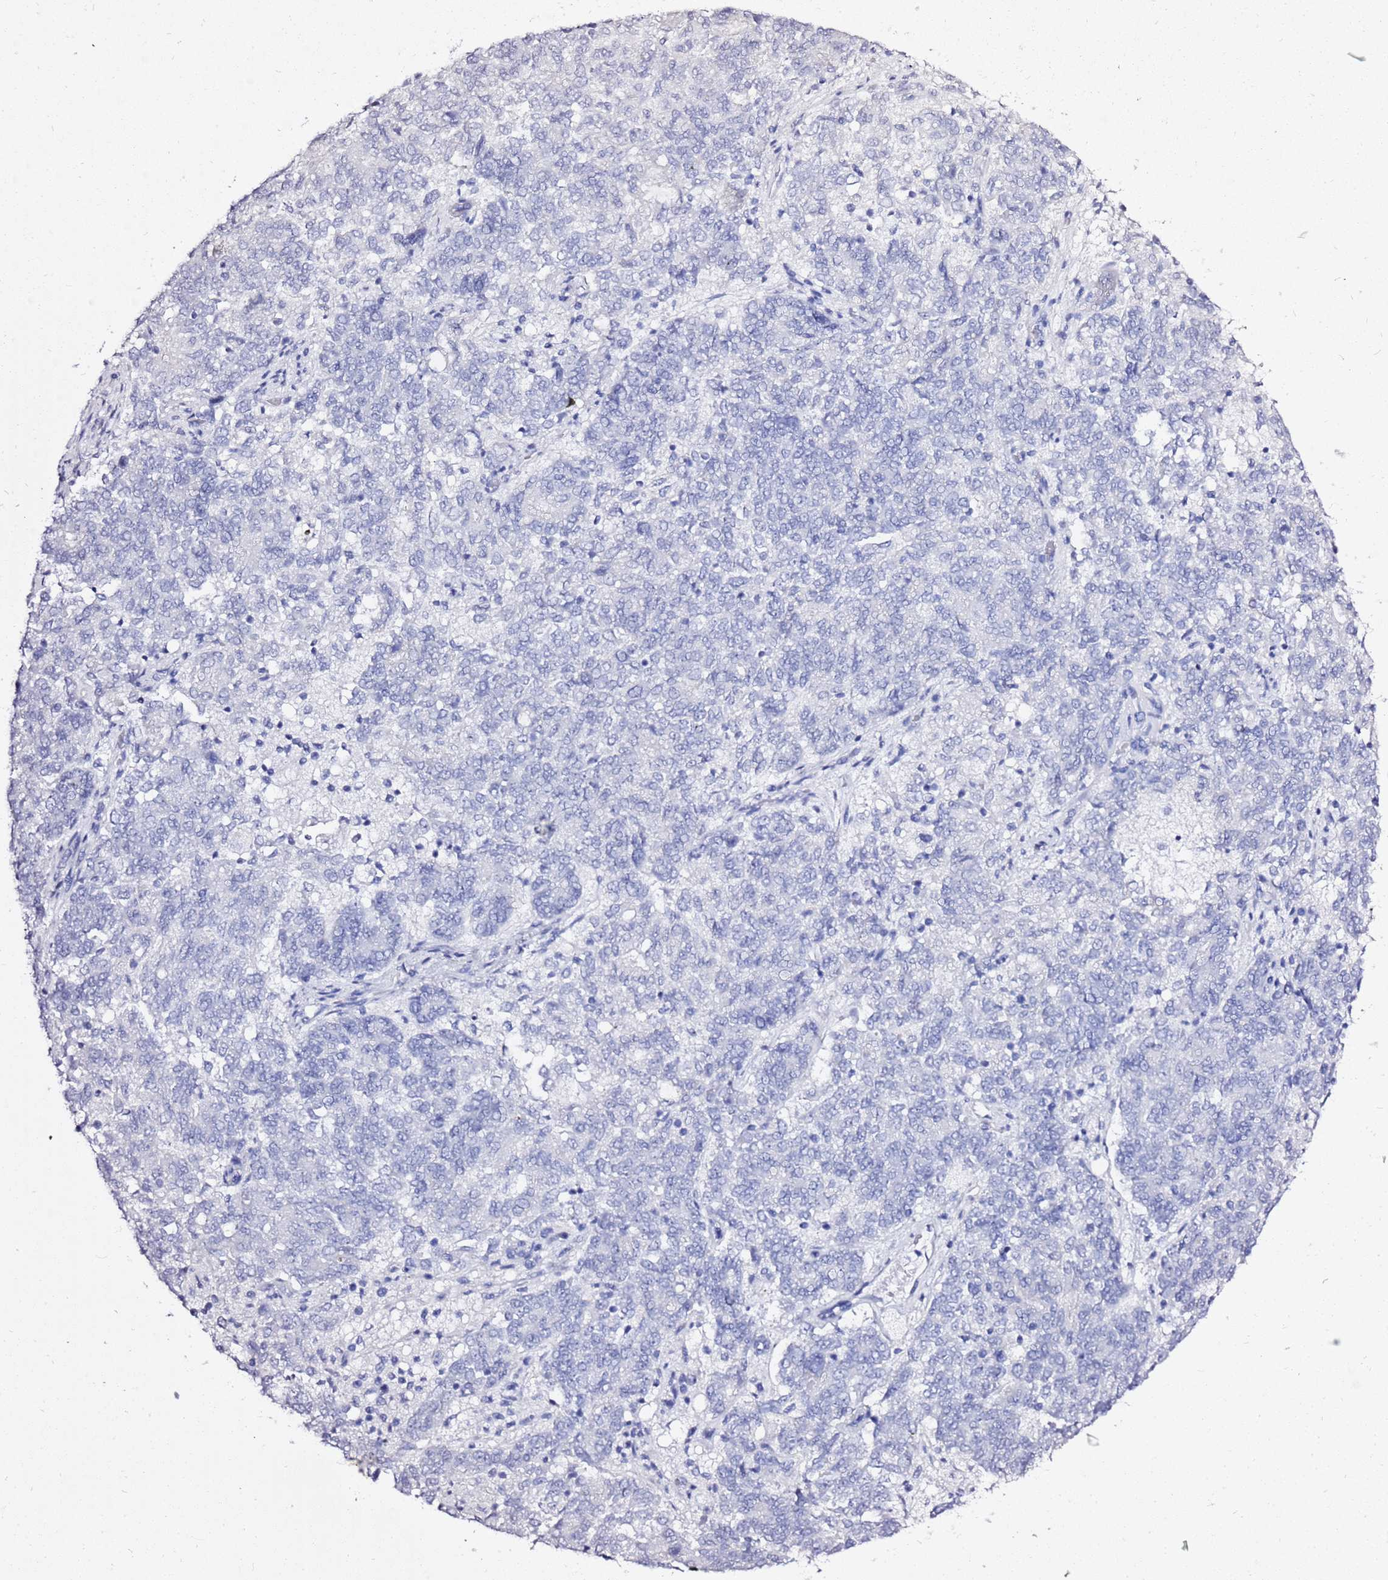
{"staining": {"intensity": "negative", "quantity": "none", "location": "none"}, "tissue": "endometrial cancer", "cell_type": "Tumor cells", "image_type": "cancer", "snomed": [{"axis": "morphology", "description": "Adenocarcinoma, NOS"}, {"axis": "topography", "description": "Endometrium"}], "caption": "High magnification brightfield microscopy of adenocarcinoma (endometrial) stained with DAB (3,3'-diaminobenzidine) (brown) and counterstained with hematoxylin (blue): tumor cells show no significant expression. The staining is performed using DAB brown chromogen with nuclei counter-stained in using hematoxylin.", "gene": "LIPF", "patient": {"sex": "female", "age": 80}}